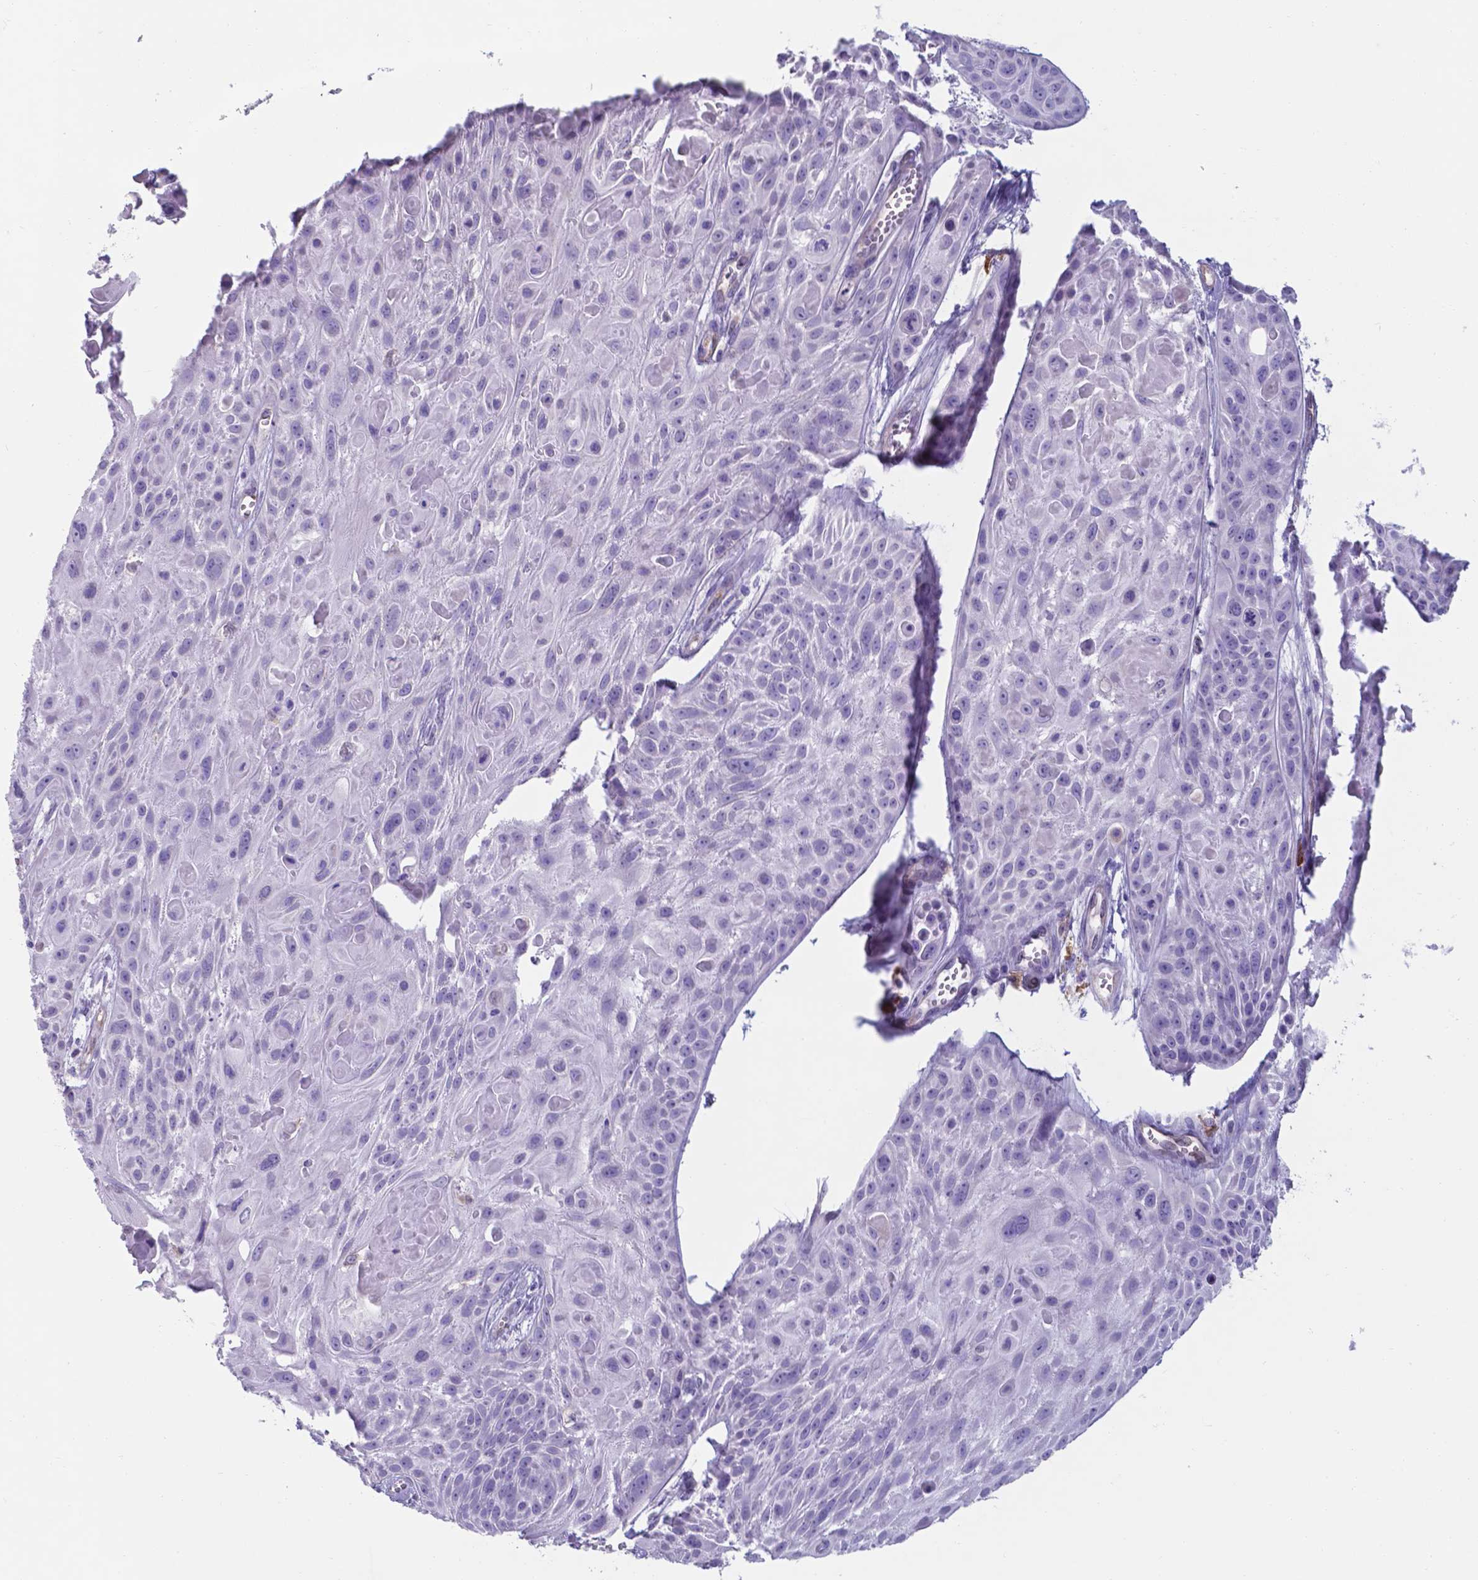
{"staining": {"intensity": "negative", "quantity": "none", "location": "none"}, "tissue": "skin cancer", "cell_type": "Tumor cells", "image_type": "cancer", "snomed": [{"axis": "morphology", "description": "Squamous cell carcinoma, NOS"}, {"axis": "topography", "description": "Skin"}, {"axis": "topography", "description": "Anal"}], "caption": "This is a micrograph of IHC staining of skin cancer (squamous cell carcinoma), which shows no positivity in tumor cells.", "gene": "UBE2J1", "patient": {"sex": "female", "age": 75}}